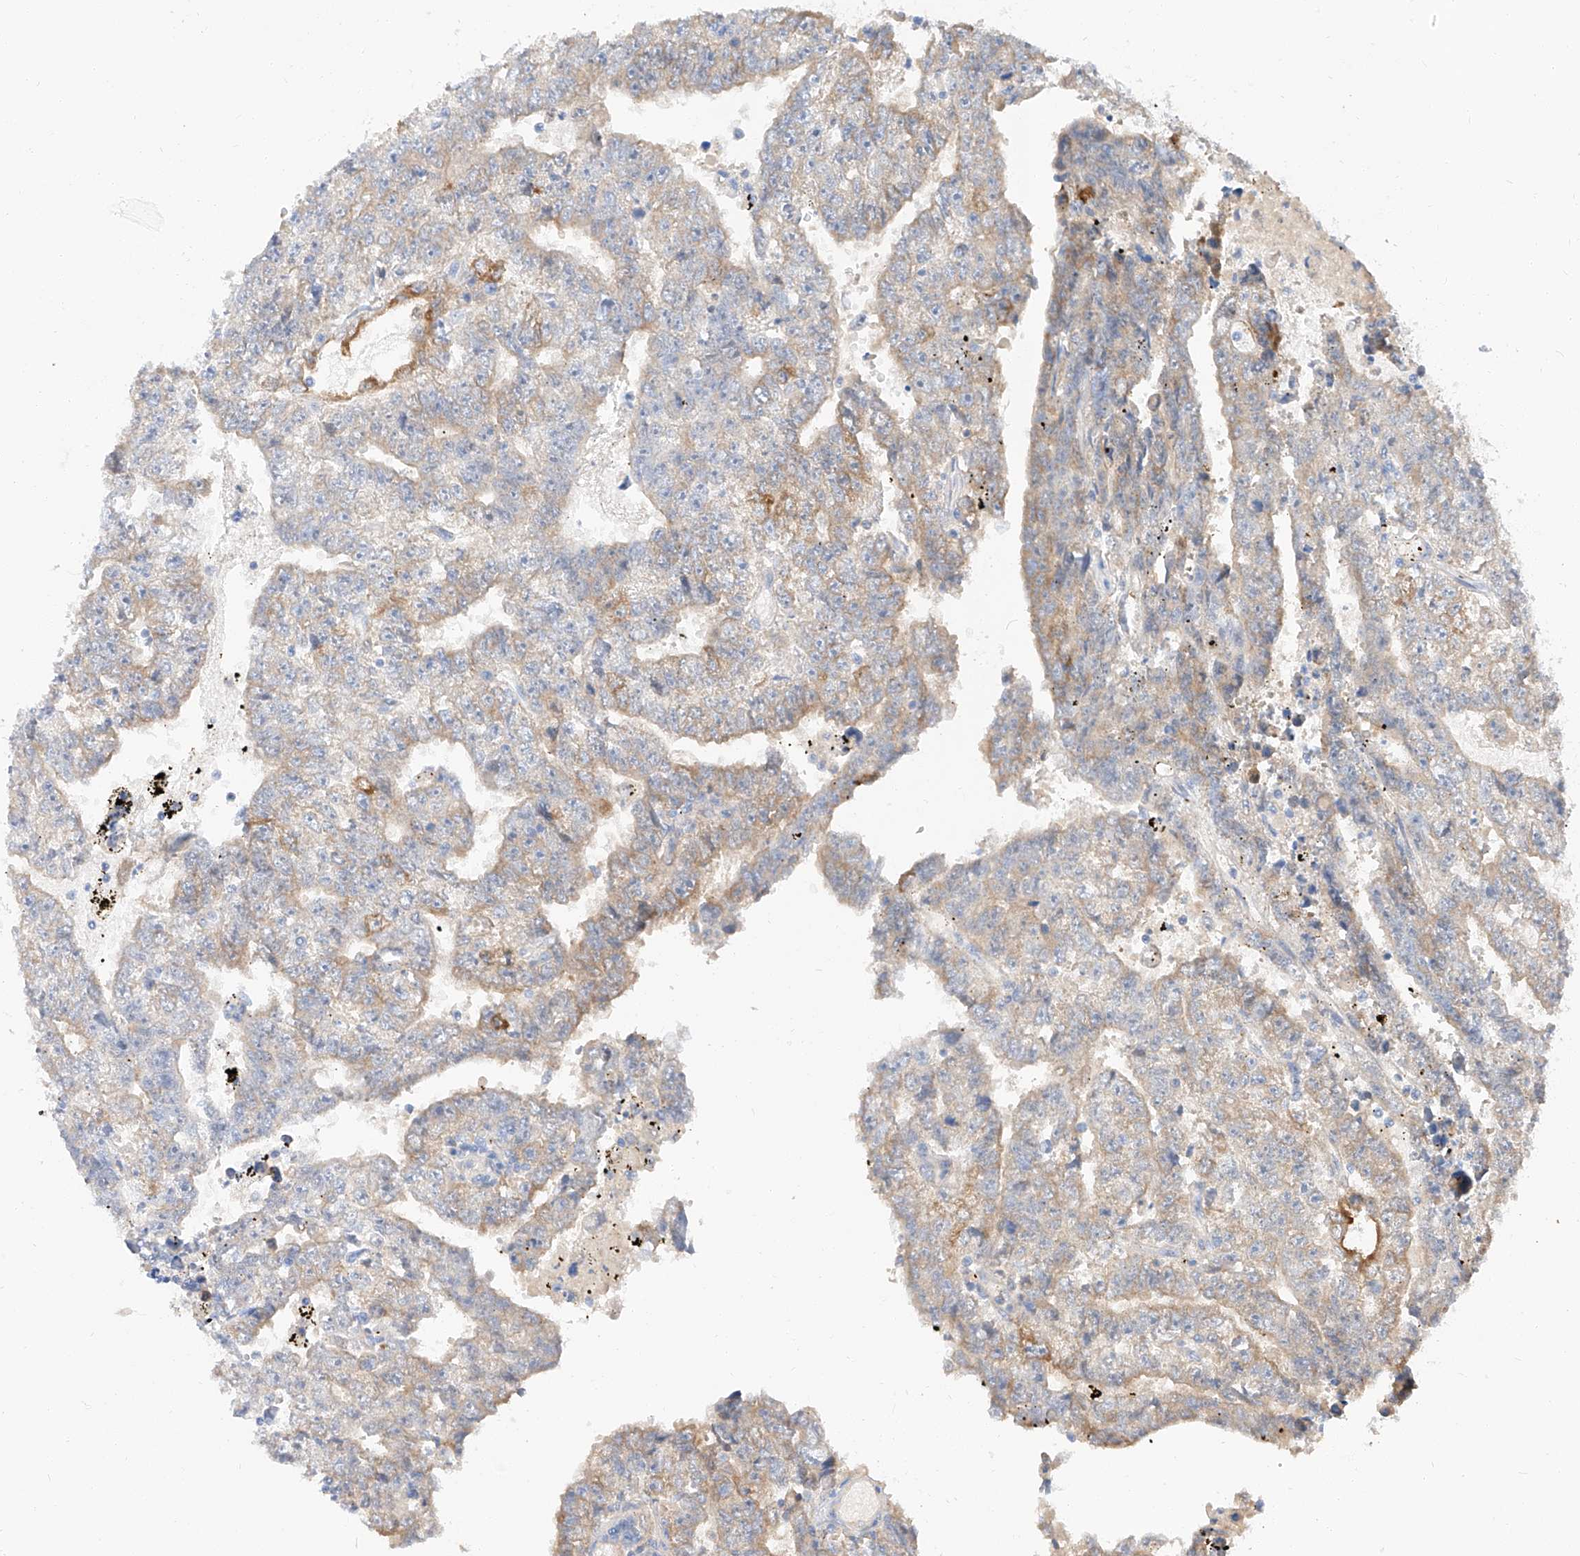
{"staining": {"intensity": "moderate", "quantity": "<25%", "location": "cytoplasmic/membranous"}, "tissue": "testis cancer", "cell_type": "Tumor cells", "image_type": "cancer", "snomed": [{"axis": "morphology", "description": "Carcinoma, Embryonal, NOS"}, {"axis": "topography", "description": "Testis"}], "caption": "This photomicrograph exhibits testis embryonal carcinoma stained with immunohistochemistry (IHC) to label a protein in brown. The cytoplasmic/membranous of tumor cells show moderate positivity for the protein. Nuclei are counter-stained blue.", "gene": "MAP7", "patient": {"sex": "male", "age": 25}}